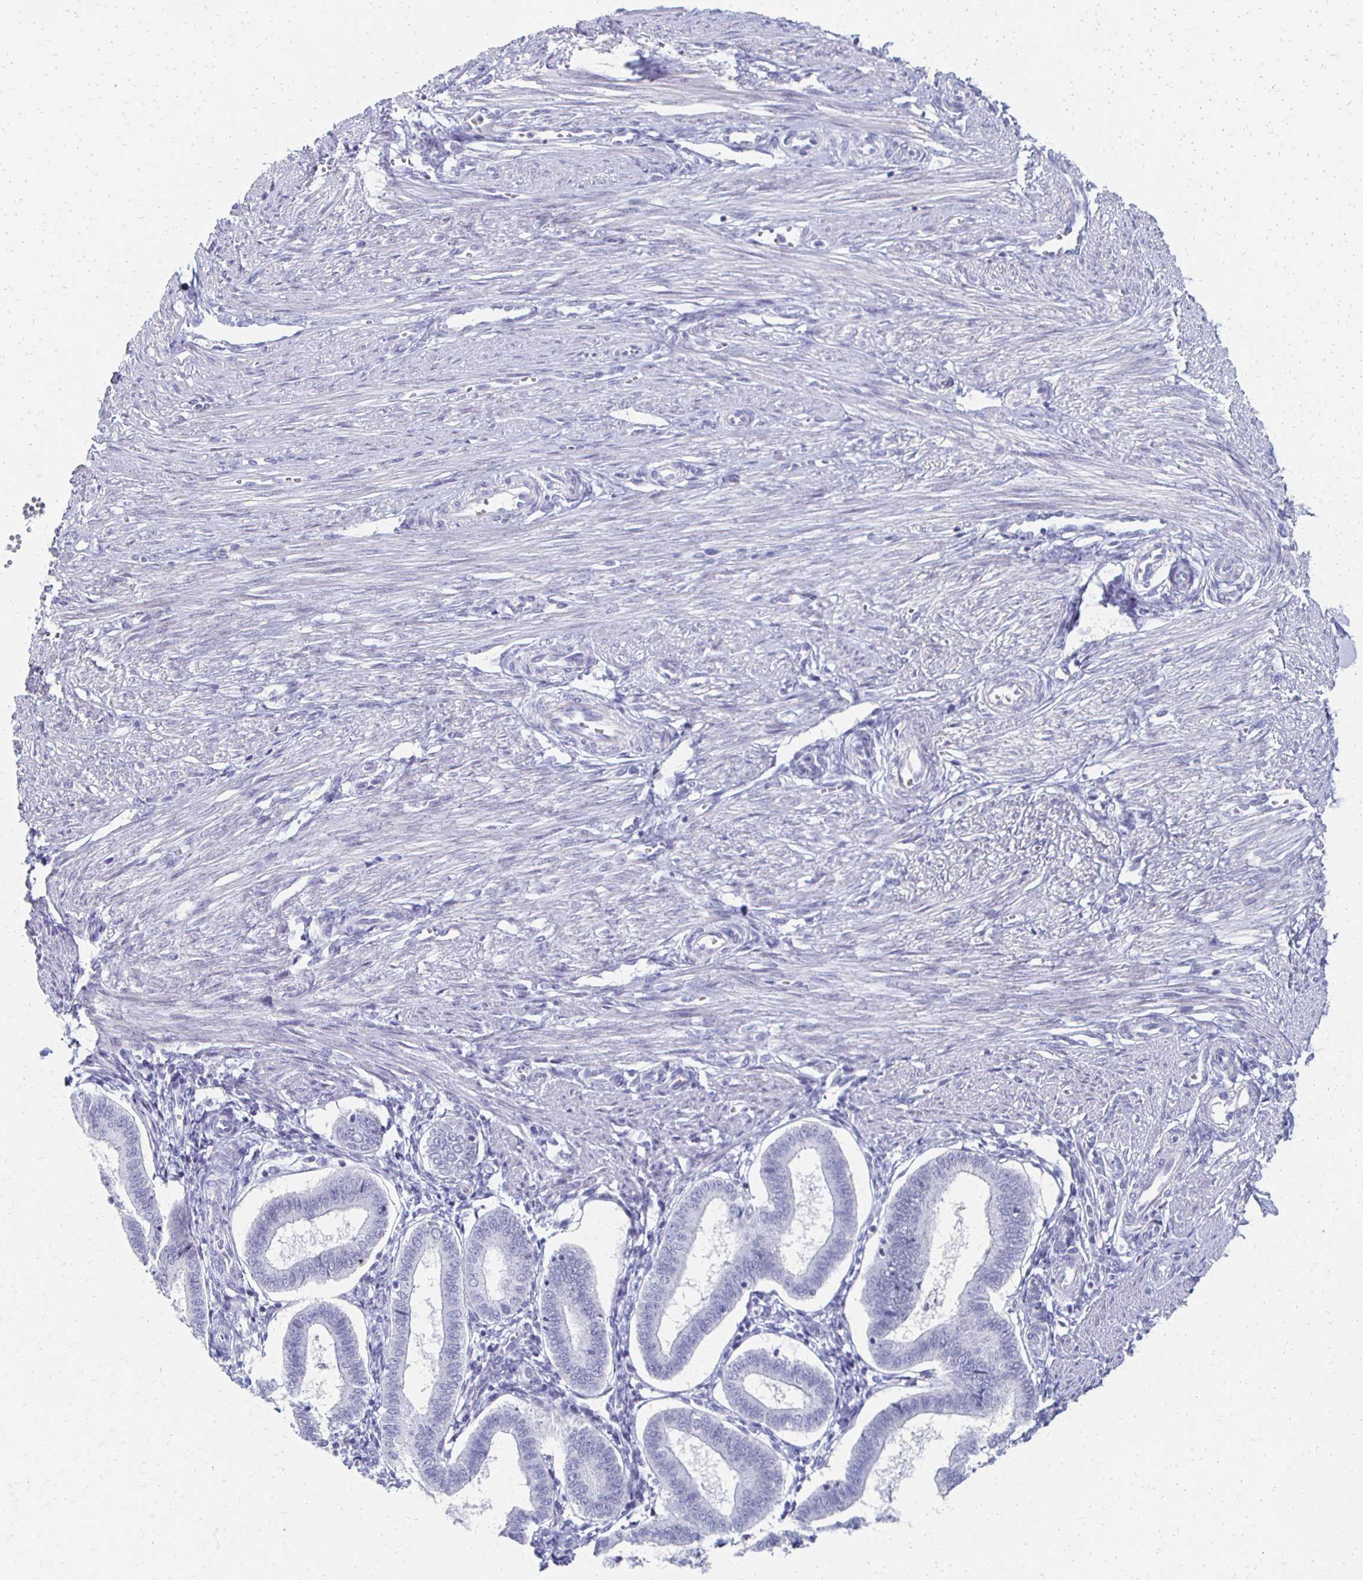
{"staining": {"intensity": "negative", "quantity": "none", "location": "none"}, "tissue": "endometrium", "cell_type": "Cells in endometrial stroma", "image_type": "normal", "snomed": [{"axis": "morphology", "description": "Normal tissue, NOS"}, {"axis": "topography", "description": "Endometrium"}], "caption": "Protein analysis of normal endometrium exhibits no significant staining in cells in endometrial stroma. (Stains: DAB IHC with hematoxylin counter stain, Microscopy: brightfield microscopy at high magnification).", "gene": "CXCR2", "patient": {"sex": "female", "age": 24}}